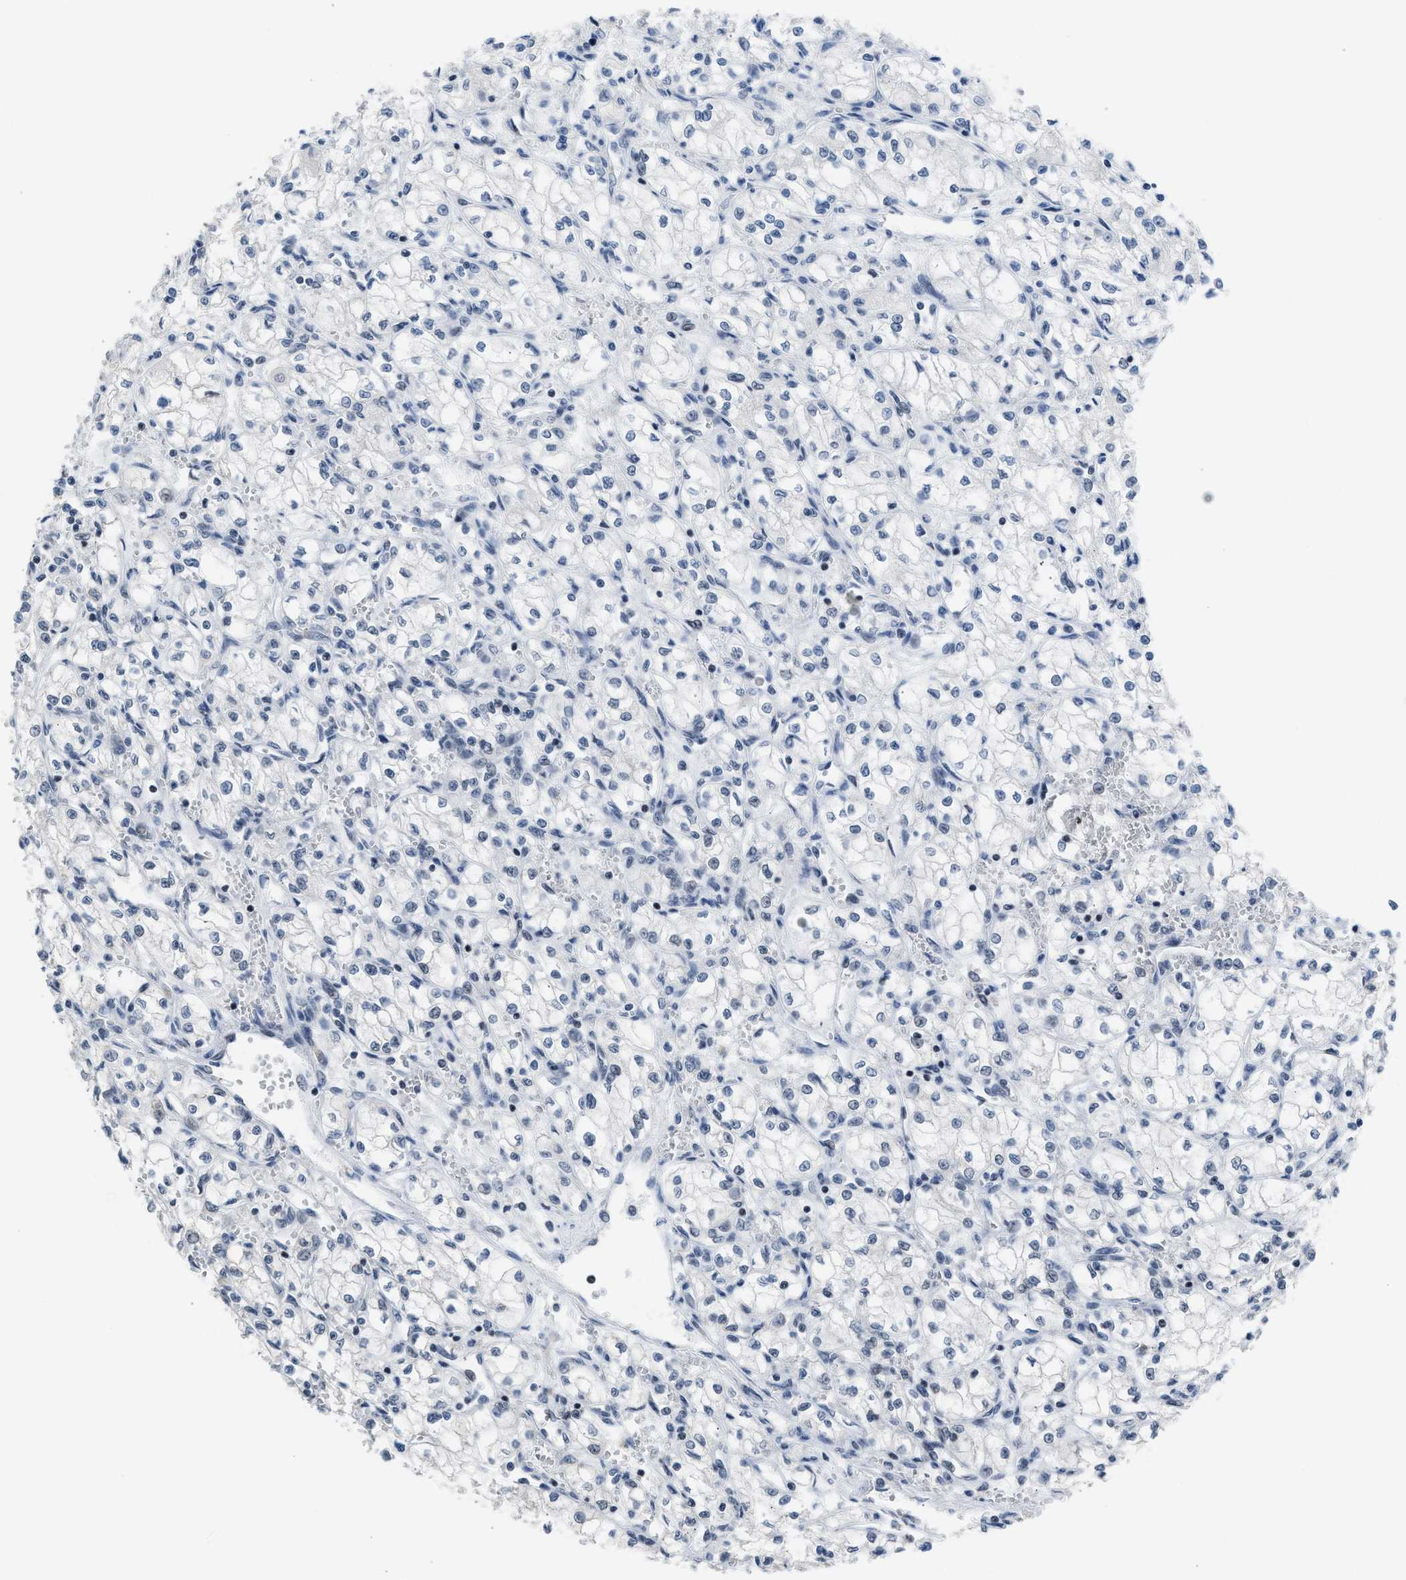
{"staining": {"intensity": "negative", "quantity": "none", "location": "none"}, "tissue": "renal cancer", "cell_type": "Tumor cells", "image_type": "cancer", "snomed": [{"axis": "morphology", "description": "Normal tissue, NOS"}, {"axis": "morphology", "description": "Adenocarcinoma, NOS"}, {"axis": "topography", "description": "Kidney"}], "caption": "Renal adenocarcinoma stained for a protein using immunohistochemistry displays no staining tumor cells.", "gene": "TERF2IP", "patient": {"sex": "male", "age": 59}}